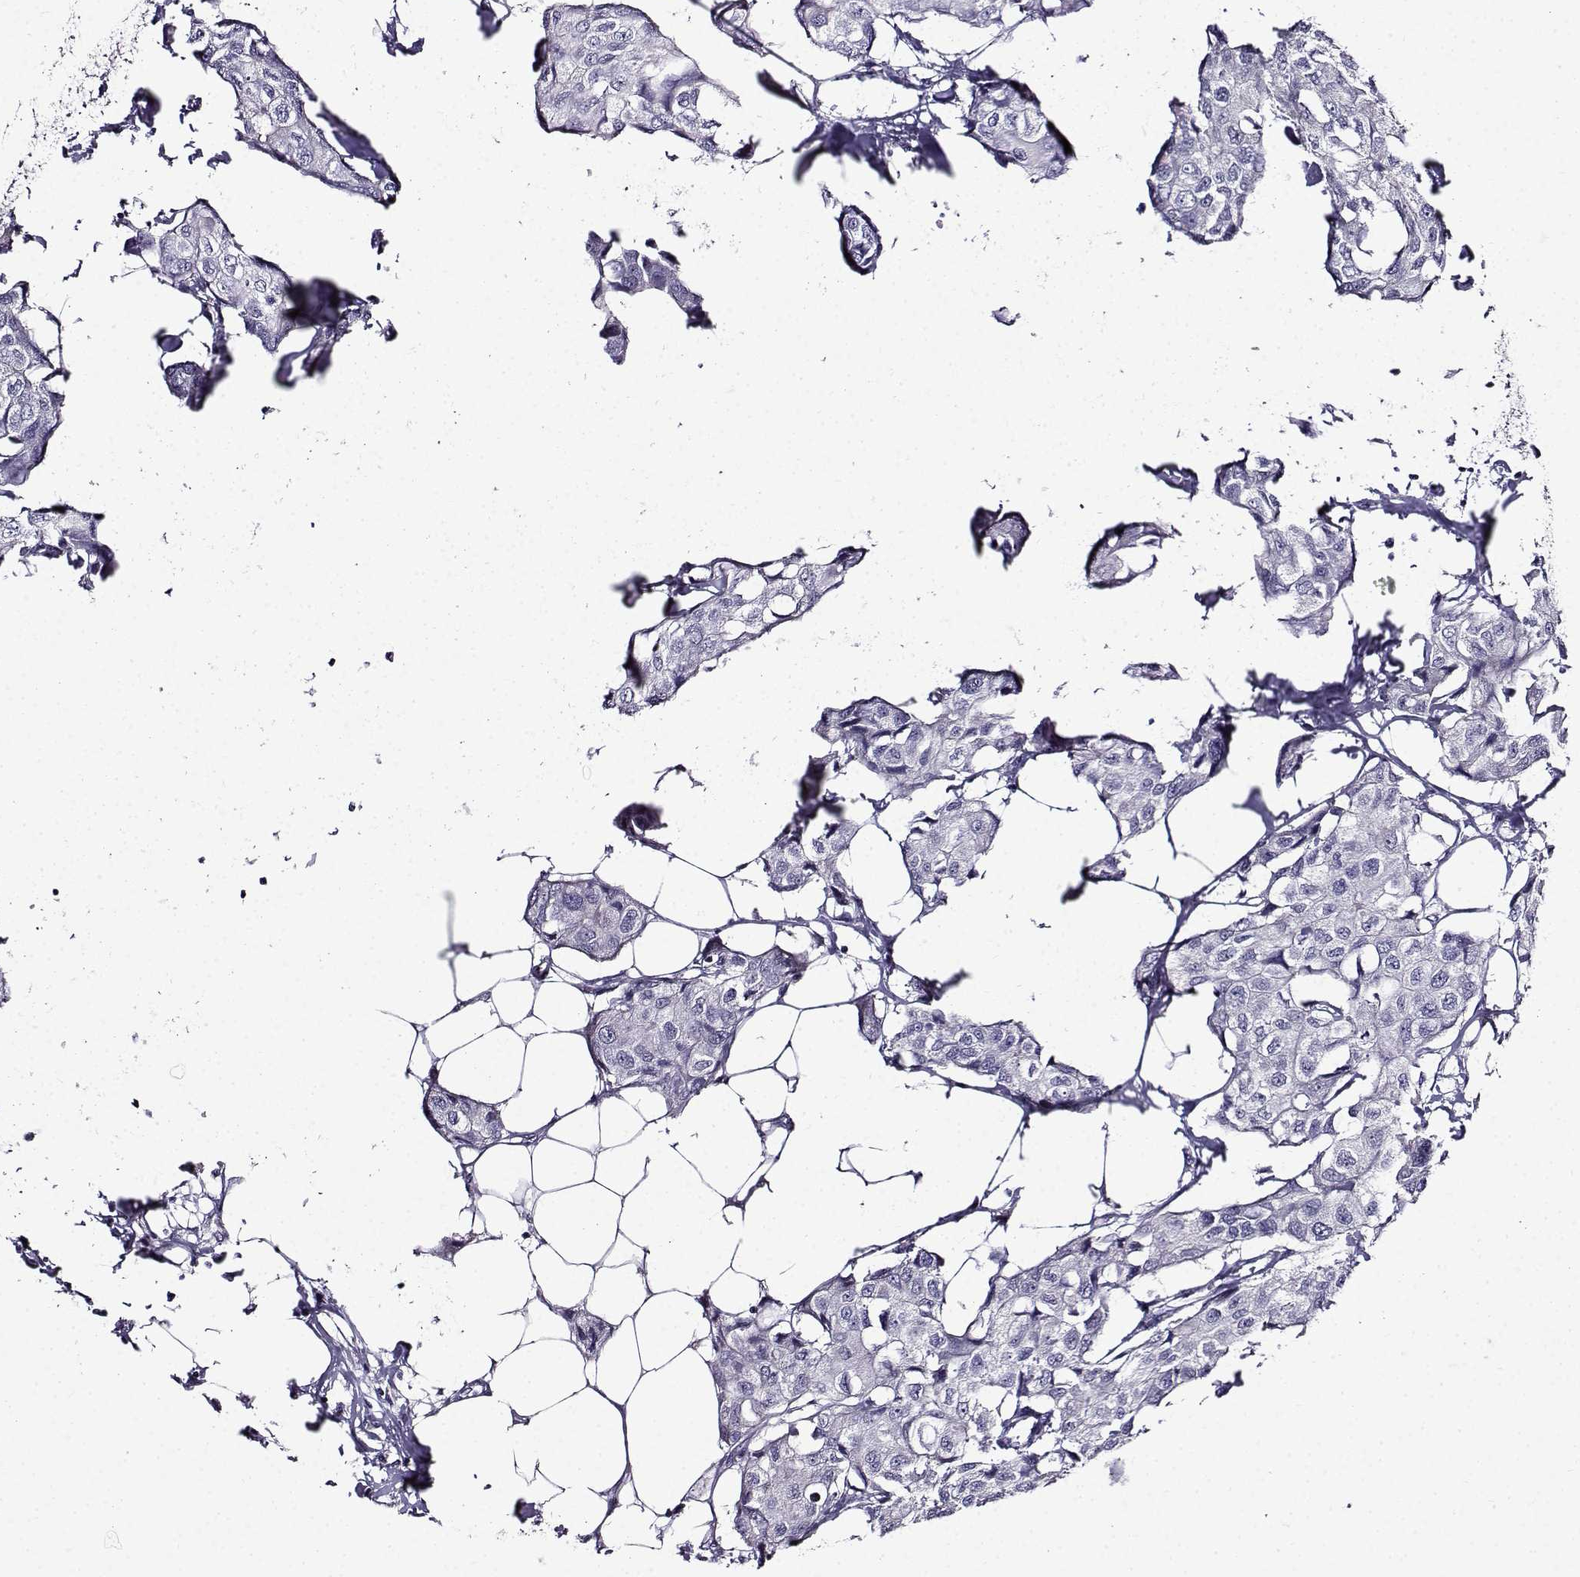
{"staining": {"intensity": "negative", "quantity": "none", "location": "none"}, "tissue": "breast cancer", "cell_type": "Tumor cells", "image_type": "cancer", "snomed": [{"axis": "morphology", "description": "Duct carcinoma"}, {"axis": "topography", "description": "Breast"}], "caption": "Immunohistochemistry (IHC) micrograph of neoplastic tissue: invasive ductal carcinoma (breast) stained with DAB reveals no significant protein staining in tumor cells.", "gene": "TMEM266", "patient": {"sex": "female", "age": 80}}